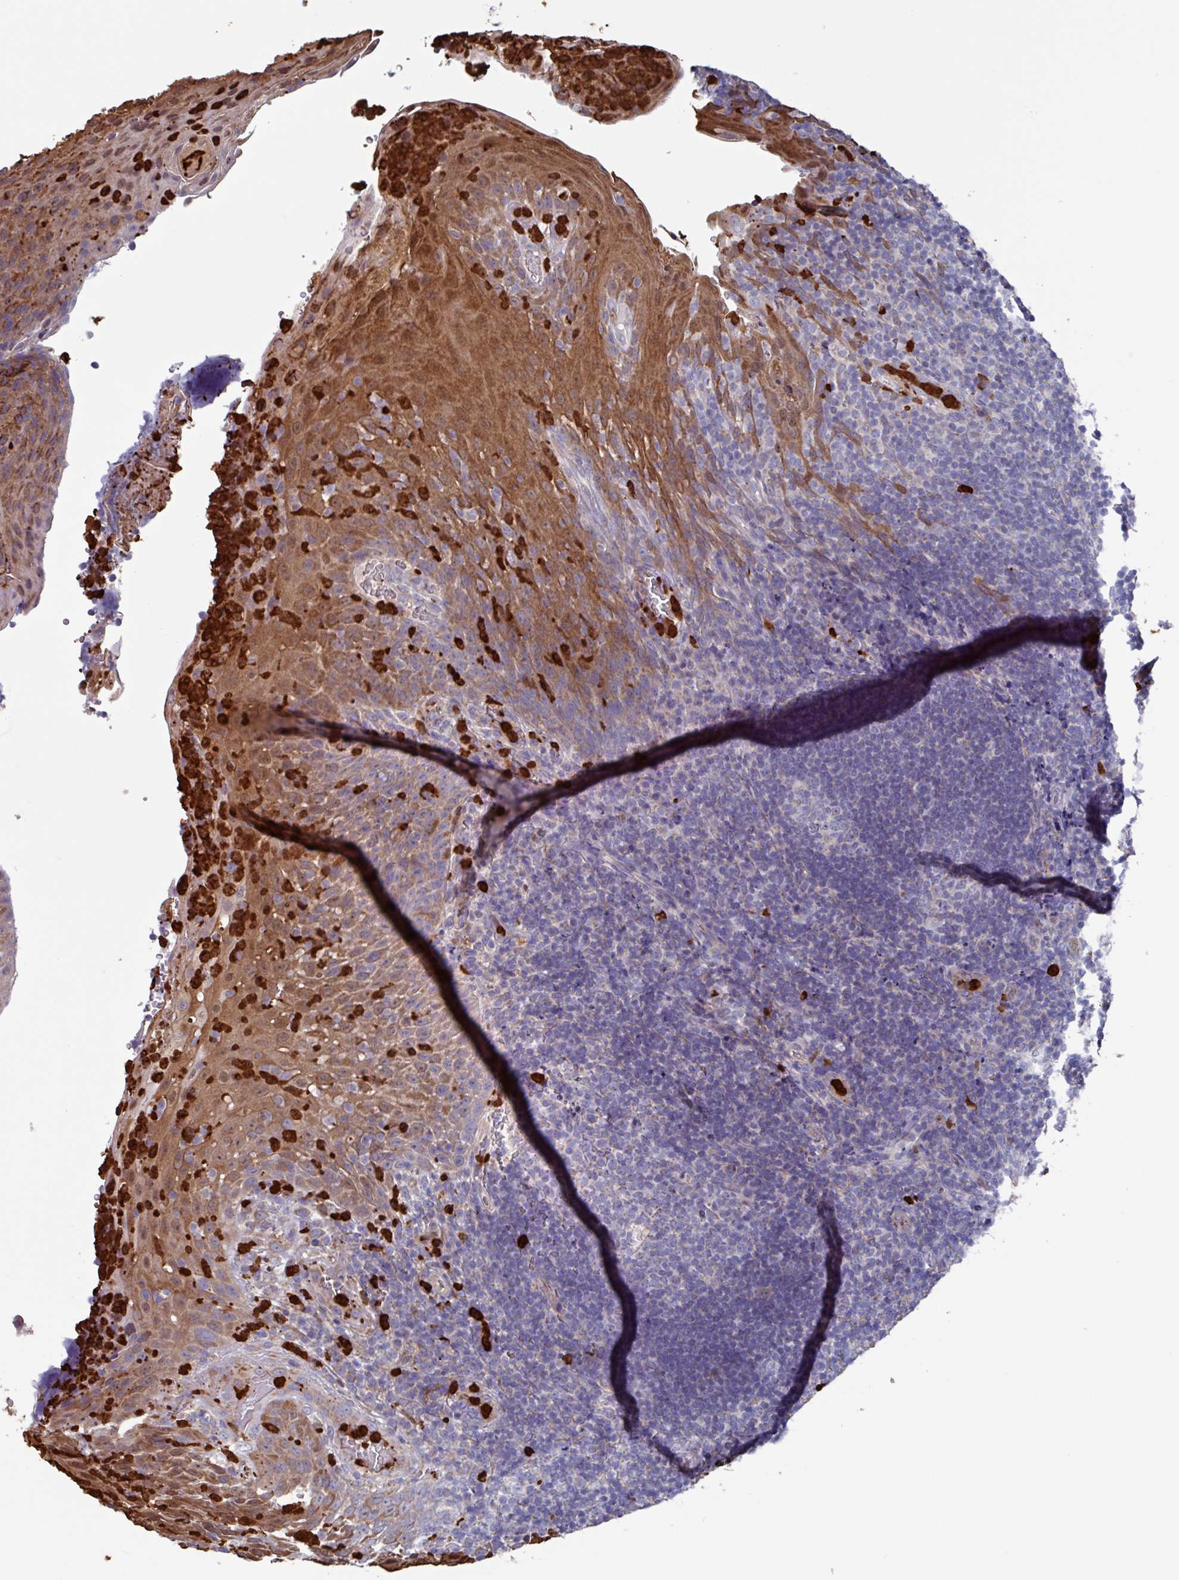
{"staining": {"intensity": "negative", "quantity": "none", "location": "none"}, "tissue": "tonsil", "cell_type": "Germinal center cells", "image_type": "normal", "snomed": [{"axis": "morphology", "description": "Normal tissue, NOS"}, {"axis": "topography", "description": "Tonsil"}], "caption": "Immunohistochemistry of normal tonsil shows no expression in germinal center cells.", "gene": "UQCC2", "patient": {"sex": "male", "age": 17}}